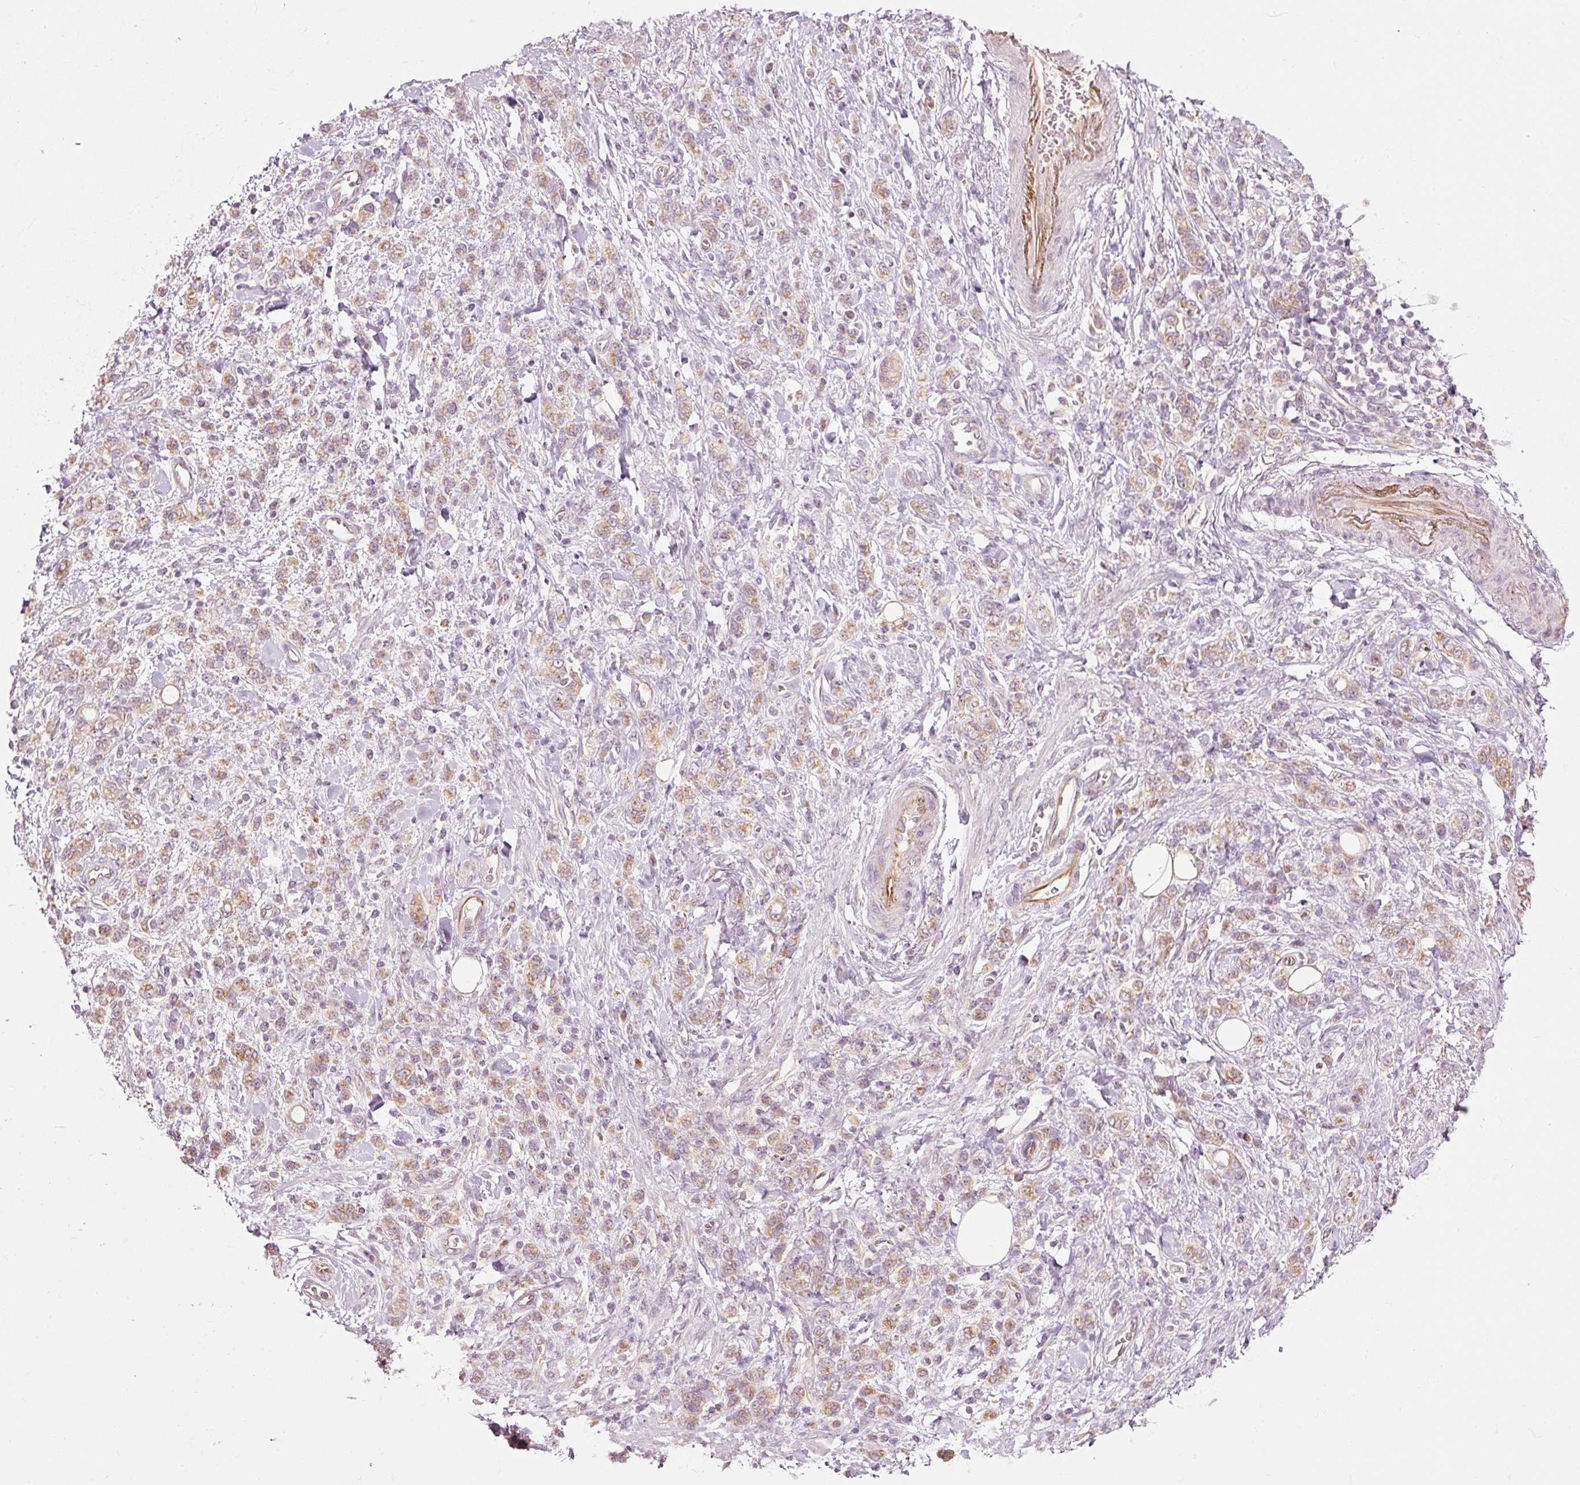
{"staining": {"intensity": "moderate", "quantity": ">75%", "location": "cytoplasmic/membranous"}, "tissue": "stomach cancer", "cell_type": "Tumor cells", "image_type": "cancer", "snomed": [{"axis": "morphology", "description": "Adenocarcinoma, NOS"}, {"axis": "topography", "description": "Stomach"}], "caption": "Stomach adenocarcinoma stained with a protein marker exhibits moderate staining in tumor cells.", "gene": "CDC20B", "patient": {"sex": "male", "age": 77}}